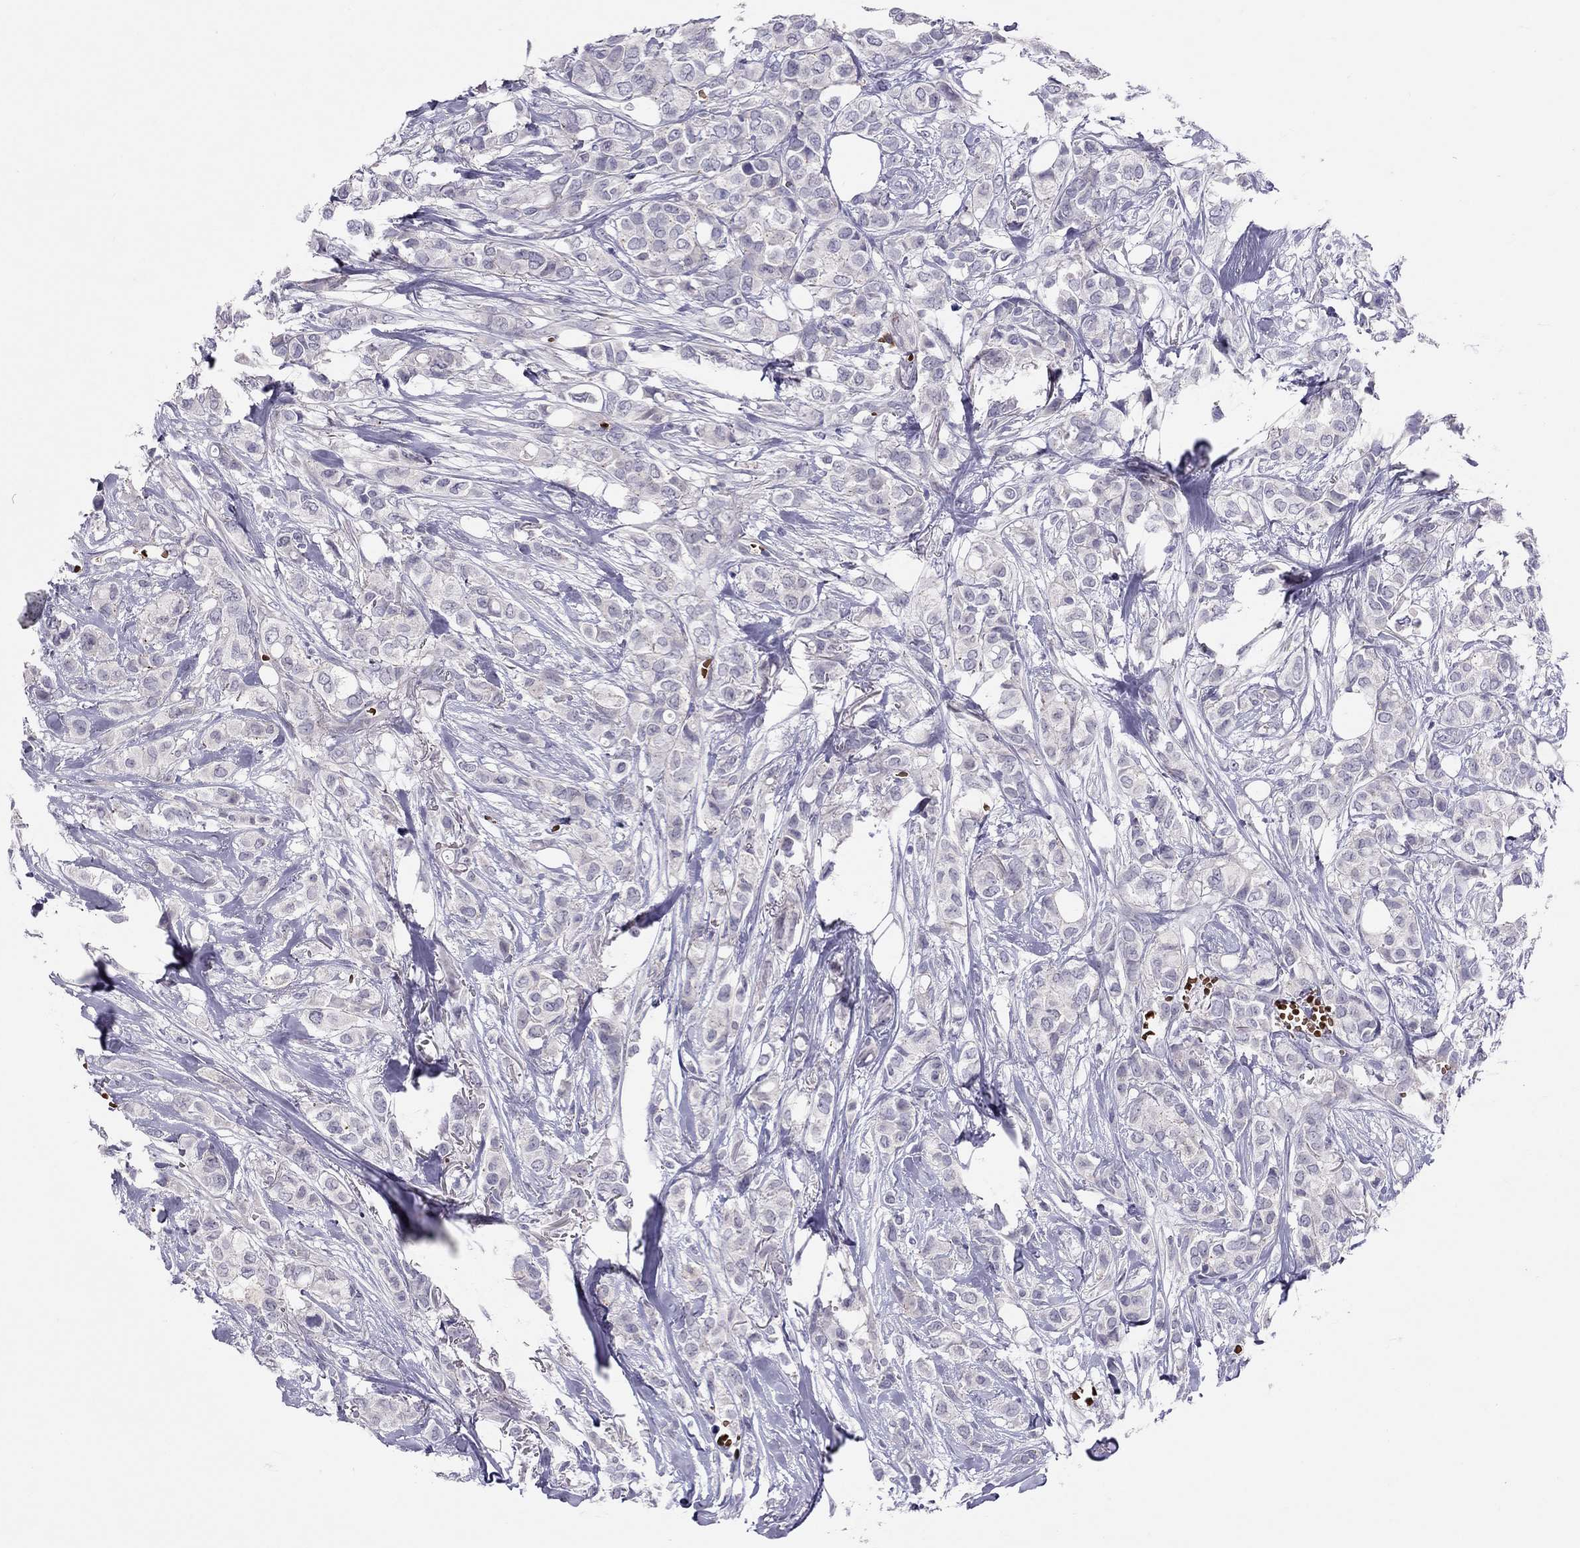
{"staining": {"intensity": "negative", "quantity": "none", "location": "none"}, "tissue": "breast cancer", "cell_type": "Tumor cells", "image_type": "cancer", "snomed": [{"axis": "morphology", "description": "Duct carcinoma"}, {"axis": "topography", "description": "Breast"}], "caption": "Image shows no protein expression in tumor cells of breast cancer tissue.", "gene": "FRMD1", "patient": {"sex": "female", "age": 85}}